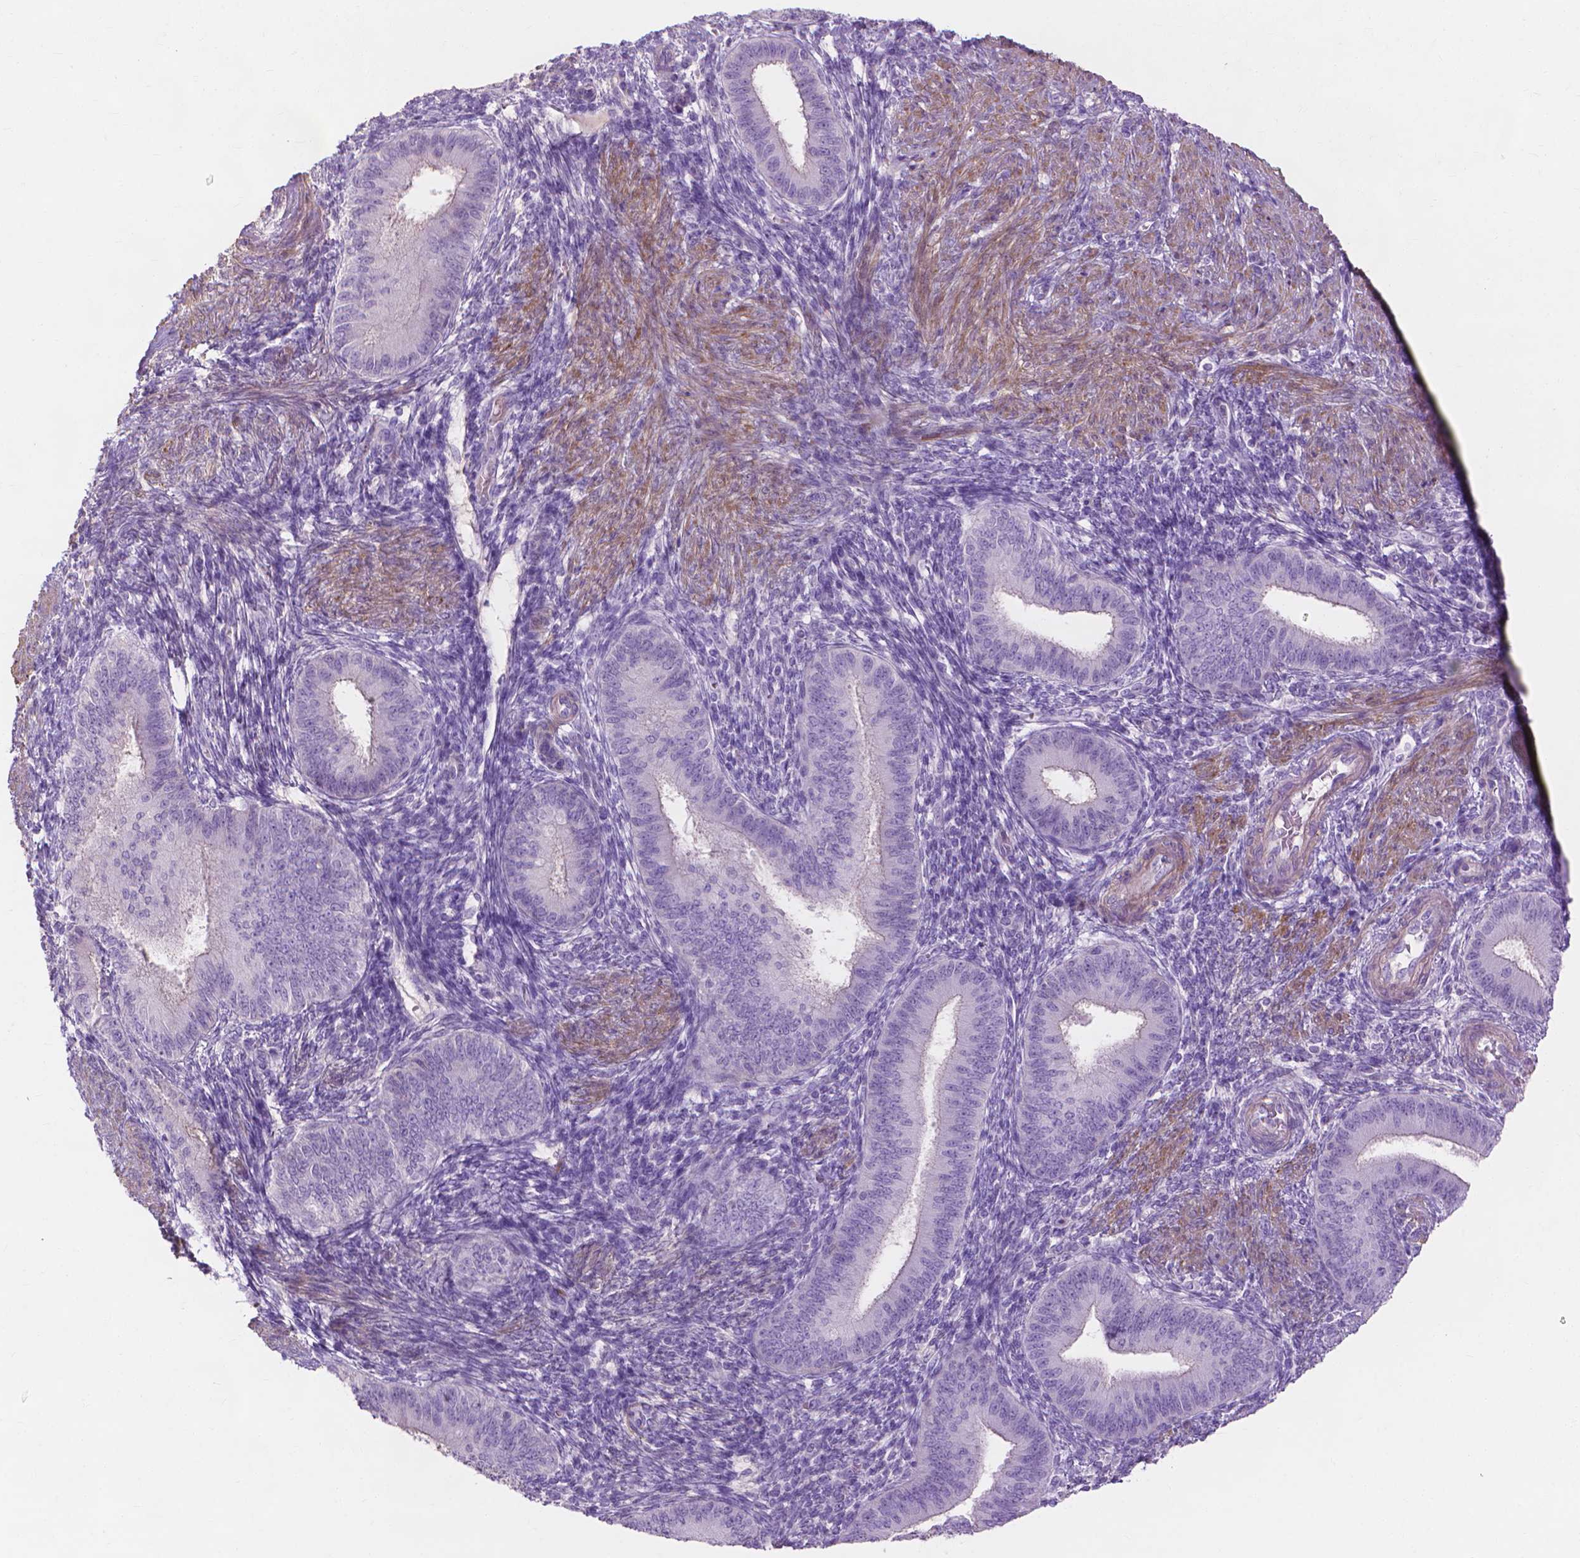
{"staining": {"intensity": "negative", "quantity": "none", "location": "none"}, "tissue": "endometrium", "cell_type": "Cells in endometrial stroma", "image_type": "normal", "snomed": [{"axis": "morphology", "description": "Normal tissue, NOS"}, {"axis": "topography", "description": "Endometrium"}], "caption": "Histopathology image shows no protein staining in cells in endometrial stroma of normal endometrium.", "gene": "MBLAC1", "patient": {"sex": "female", "age": 39}}